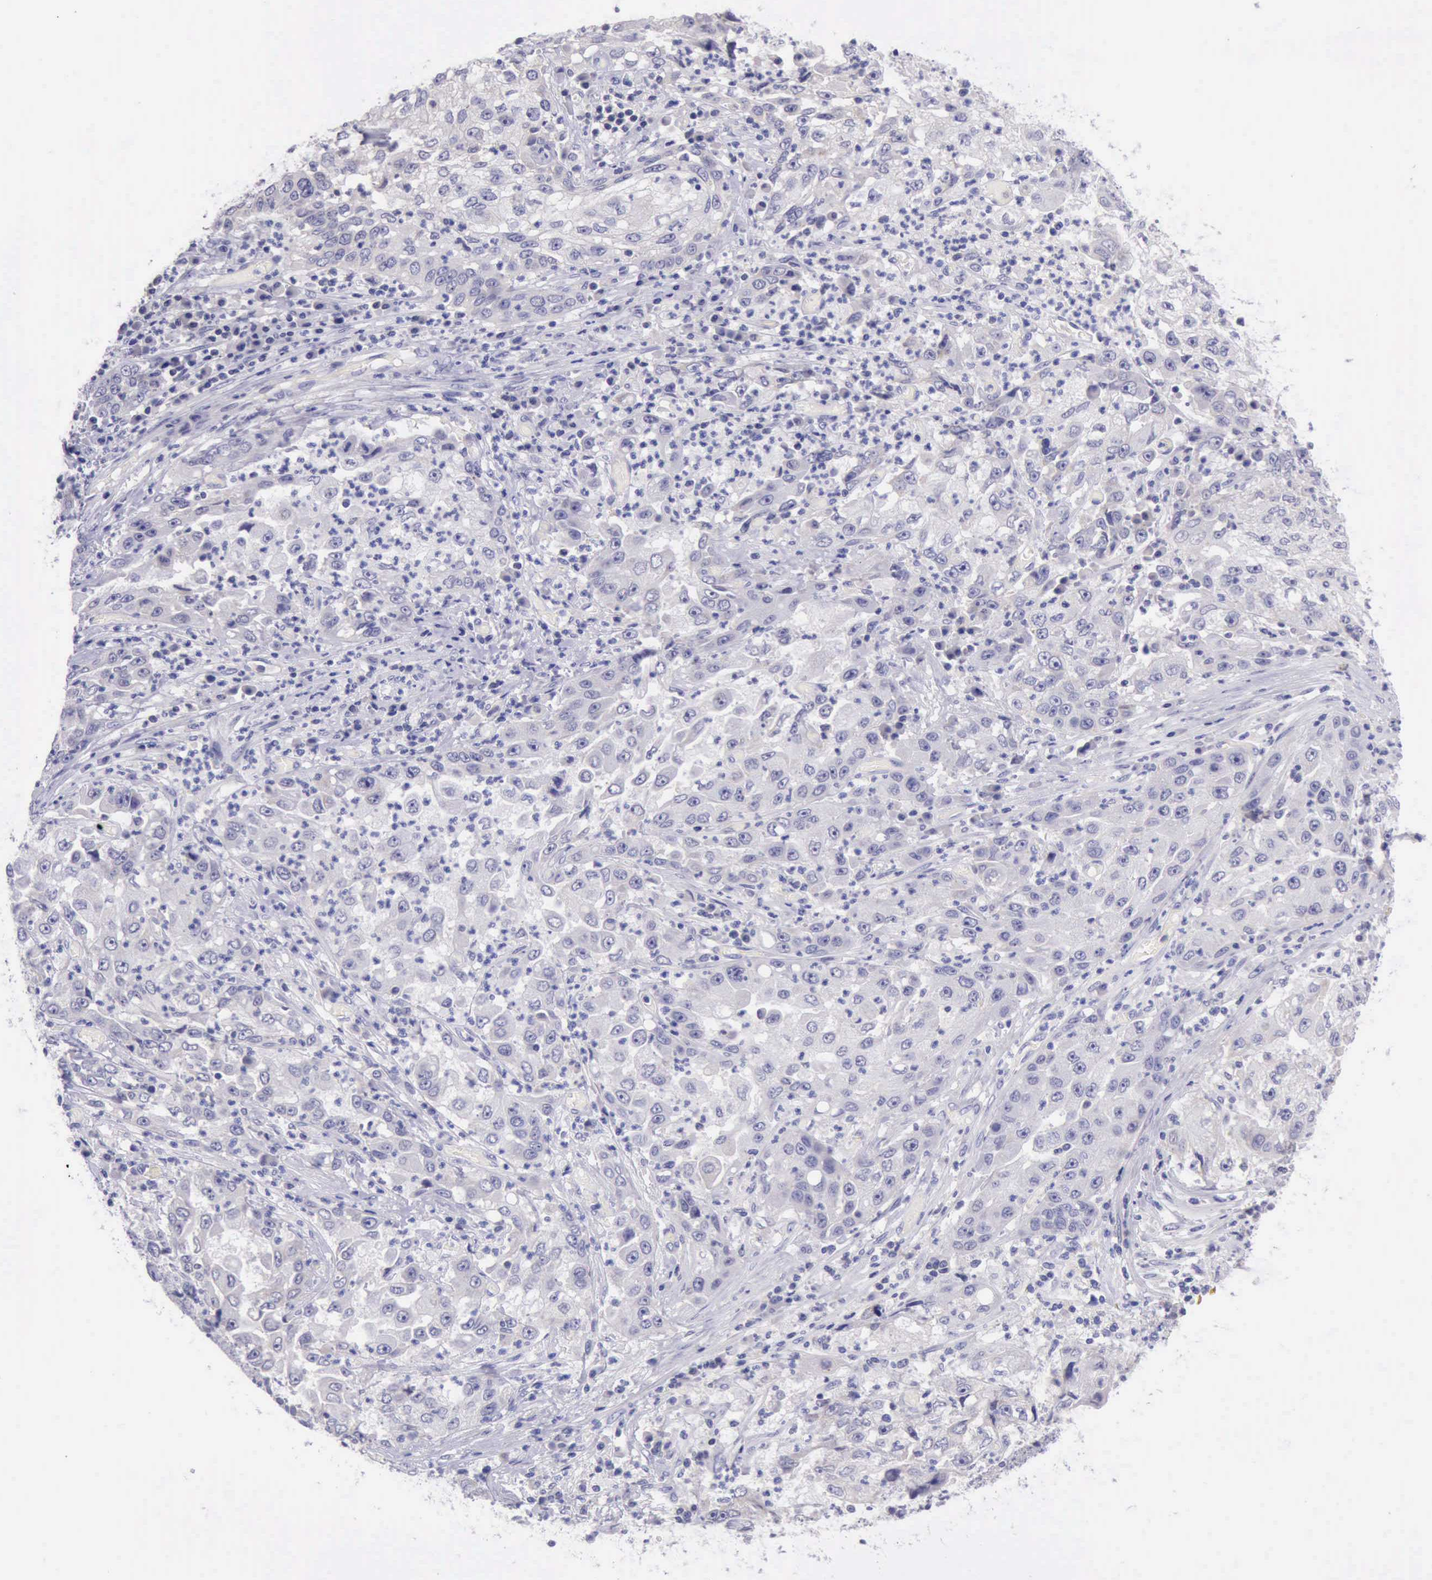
{"staining": {"intensity": "negative", "quantity": "none", "location": "none"}, "tissue": "cervical cancer", "cell_type": "Tumor cells", "image_type": "cancer", "snomed": [{"axis": "morphology", "description": "Squamous cell carcinoma, NOS"}, {"axis": "topography", "description": "Cervix"}], "caption": "This is a histopathology image of immunohistochemistry staining of squamous cell carcinoma (cervical), which shows no expression in tumor cells.", "gene": "LRFN5", "patient": {"sex": "female", "age": 36}}